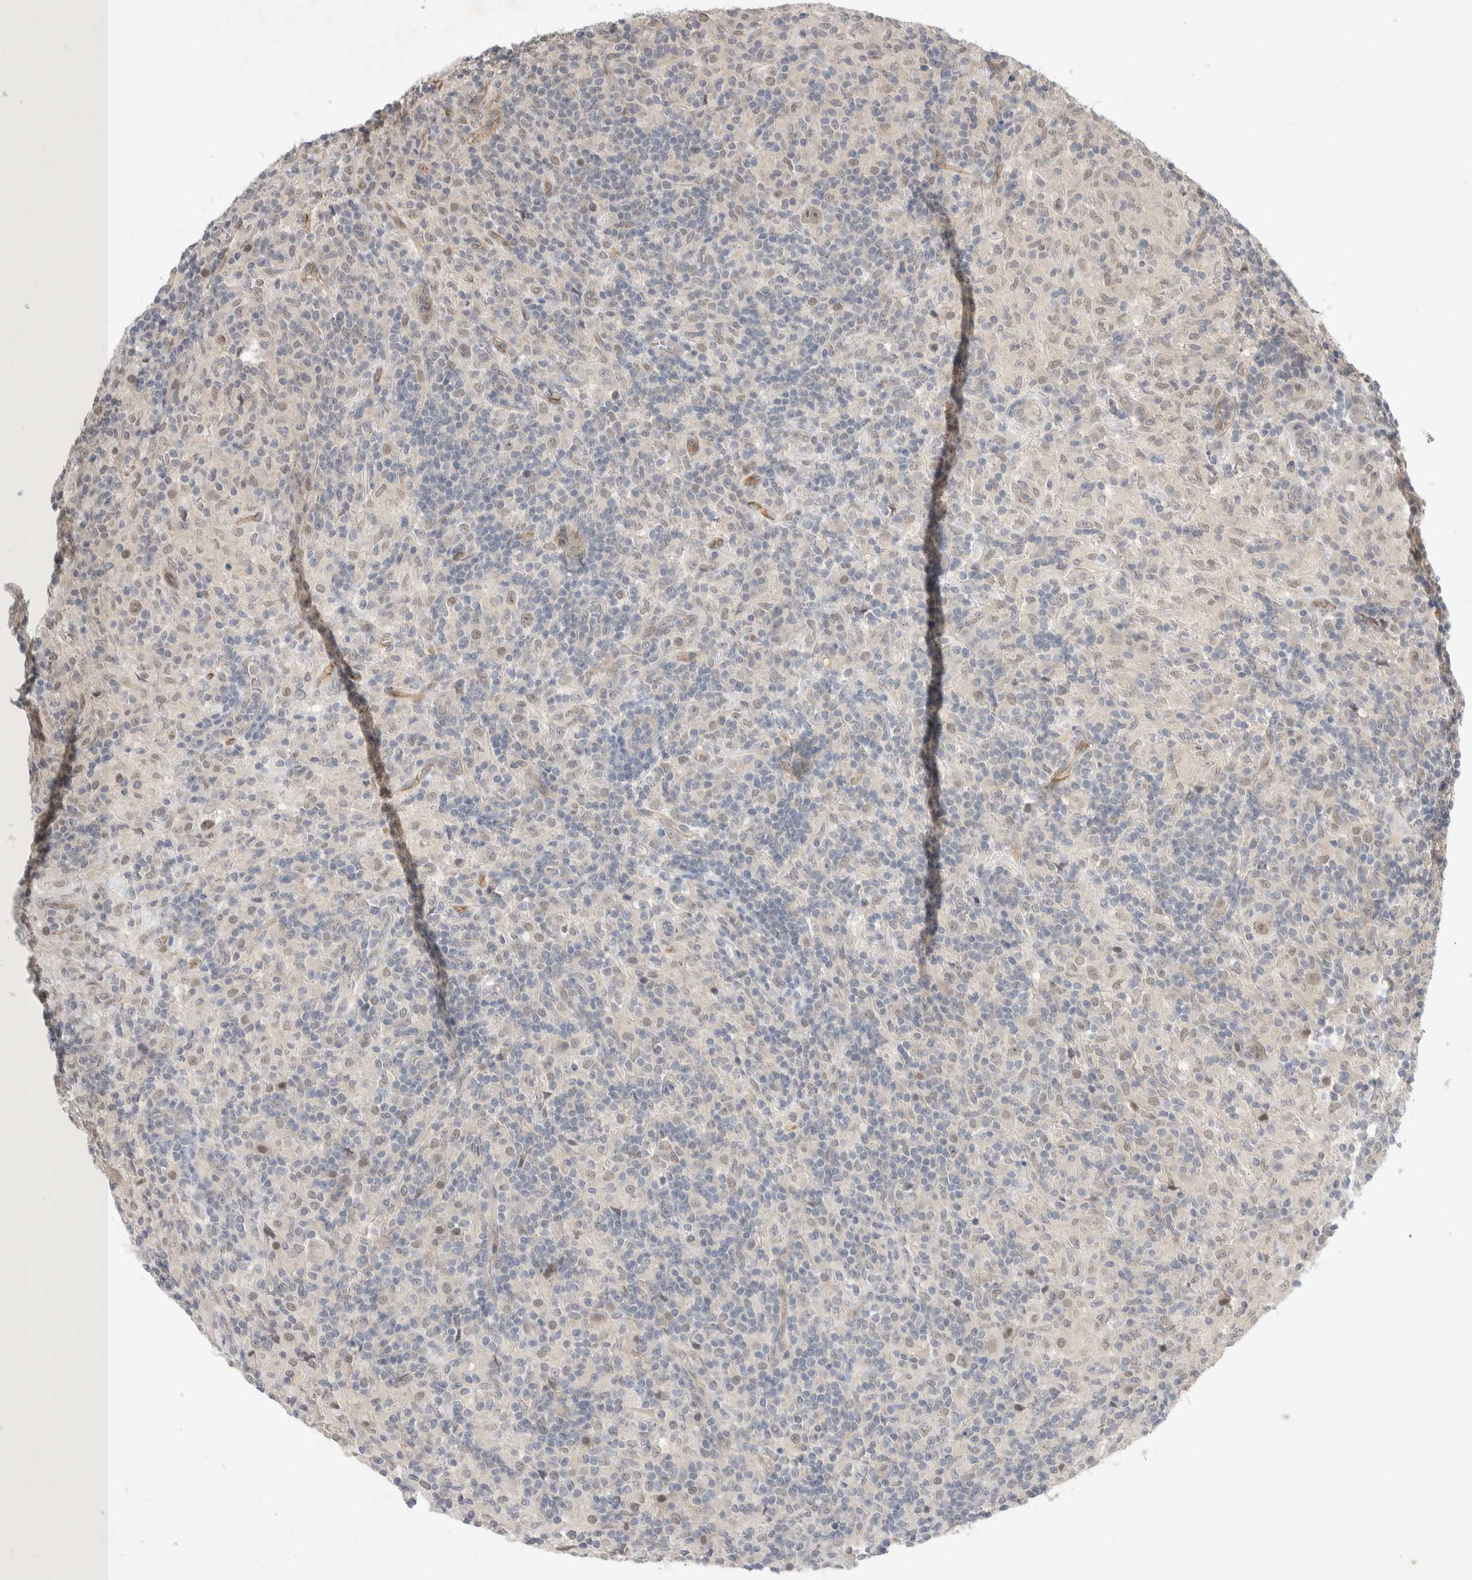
{"staining": {"intensity": "weak", "quantity": ">75%", "location": "nuclear"}, "tissue": "lymphoma", "cell_type": "Tumor cells", "image_type": "cancer", "snomed": [{"axis": "morphology", "description": "Hodgkin's disease, NOS"}, {"axis": "topography", "description": "Lymph node"}], "caption": "Weak nuclear expression is present in approximately >75% of tumor cells in Hodgkin's disease.", "gene": "ZNF704", "patient": {"sex": "male", "age": 70}}